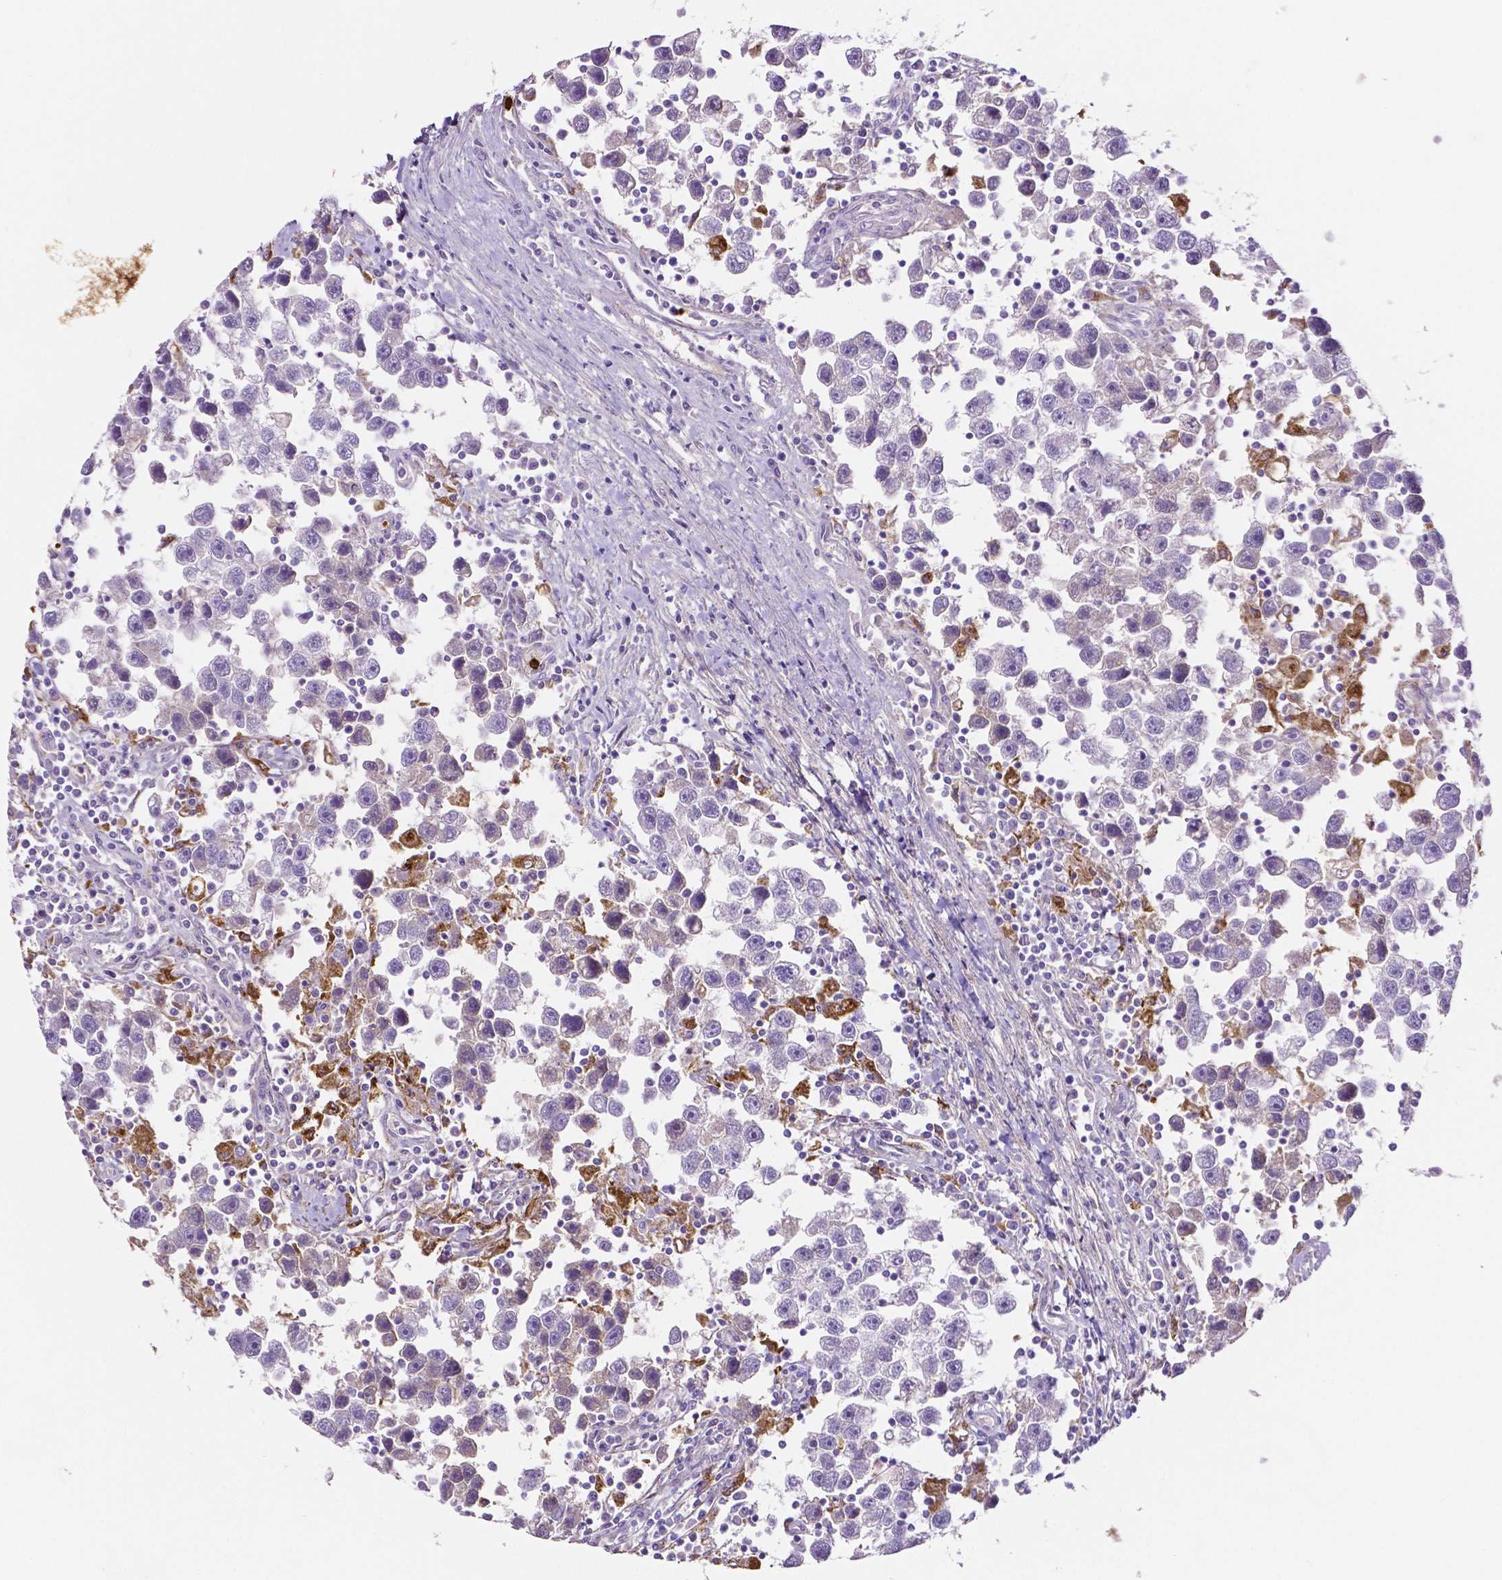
{"staining": {"intensity": "negative", "quantity": "none", "location": "none"}, "tissue": "testis cancer", "cell_type": "Tumor cells", "image_type": "cancer", "snomed": [{"axis": "morphology", "description": "Seminoma, NOS"}, {"axis": "topography", "description": "Testis"}], "caption": "Seminoma (testis) was stained to show a protein in brown. There is no significant positivity in tumor cells.", "gene": "MMP9", "patient": {"sex": "male", "age": 30}}